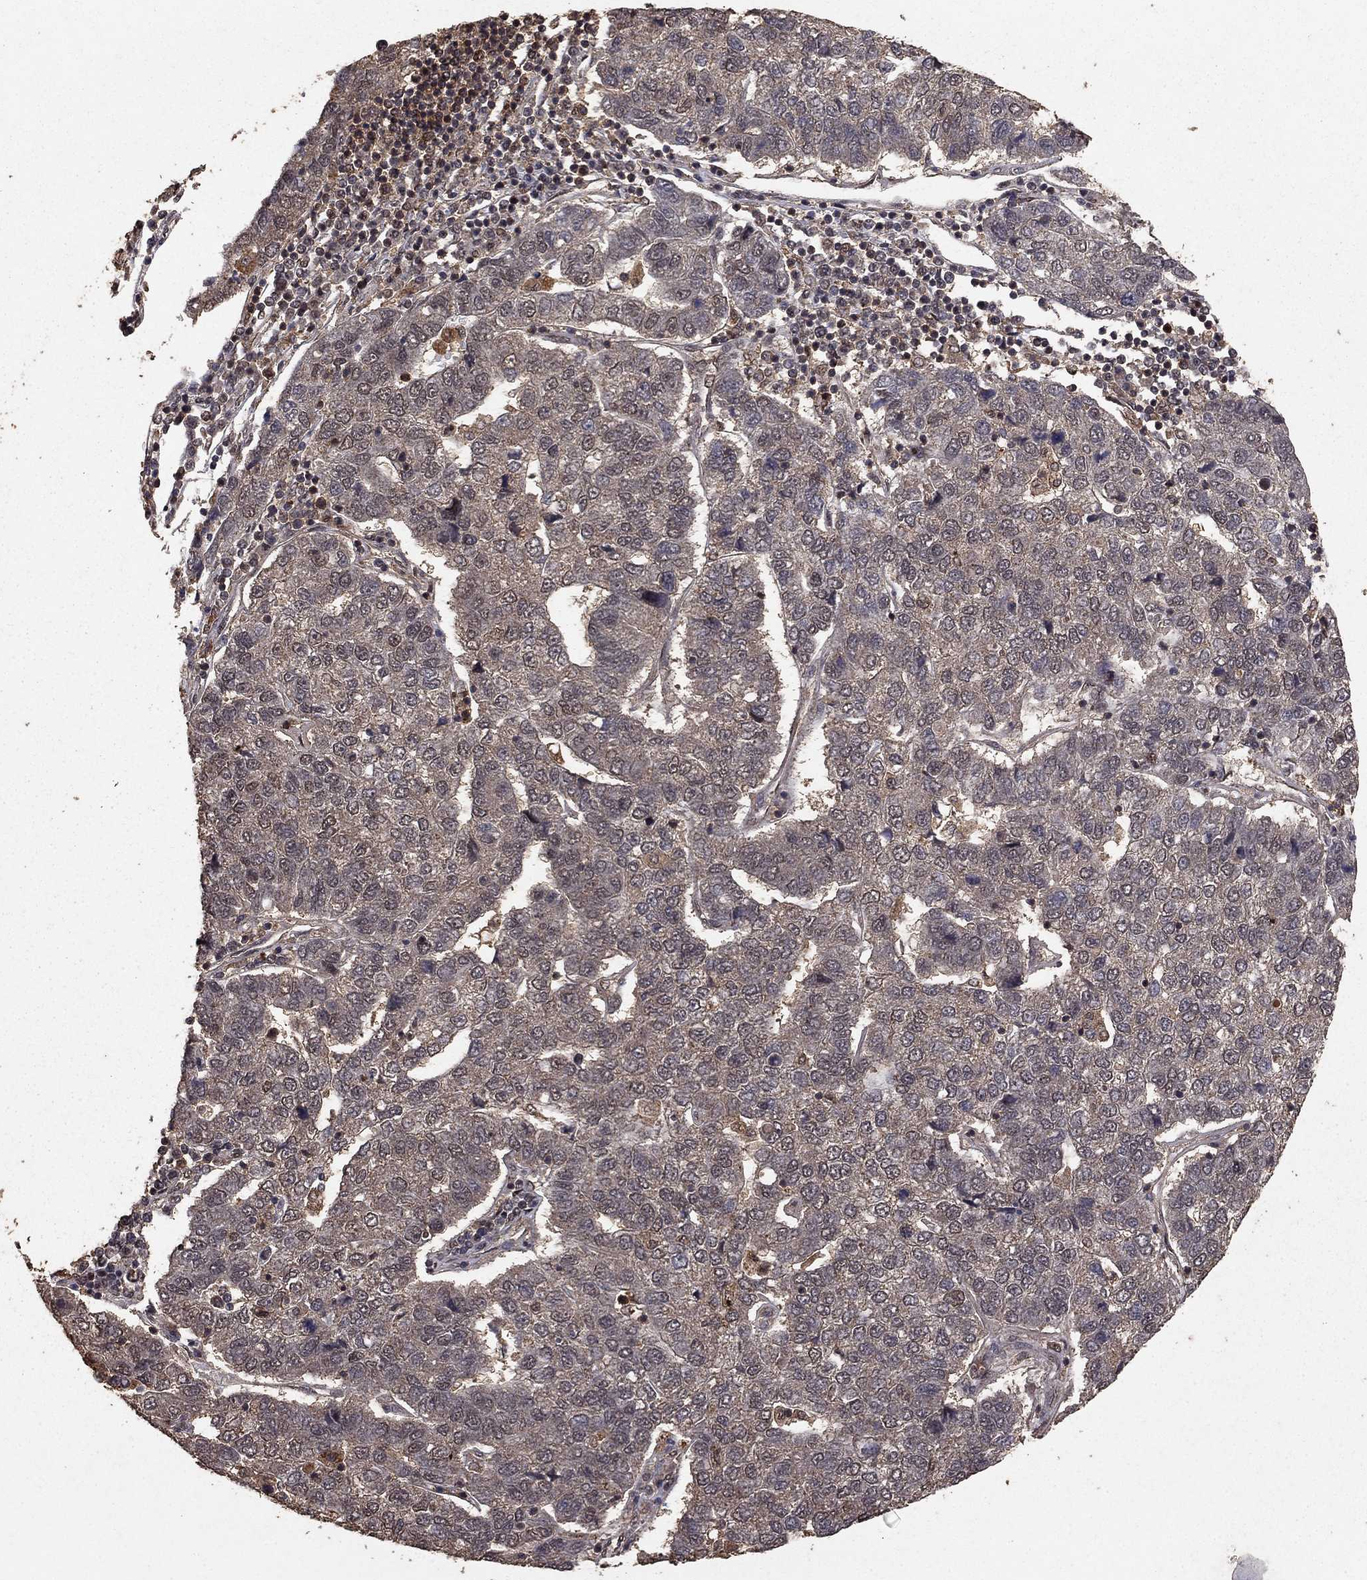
{"staining": {"intensity": "negative", "quantity": "none", "location": "none"}, "tissue": "pancreatic cancer", "cell_type": "Tumor cells", "image_type": "cancer", "snomed": [{"axis": "morphology", "description": "Adenocarcinoma, NOS"}, {"axis": "topography", "description": "Pancreas"}], "caption": "A histopathology image of human adenocarcinoma (pancreatic) is negative for staining in tumor cells. Nuclei are stained in blue.", "gene": "PRDM1", "patient": {"sex": "female", "age": 61}}